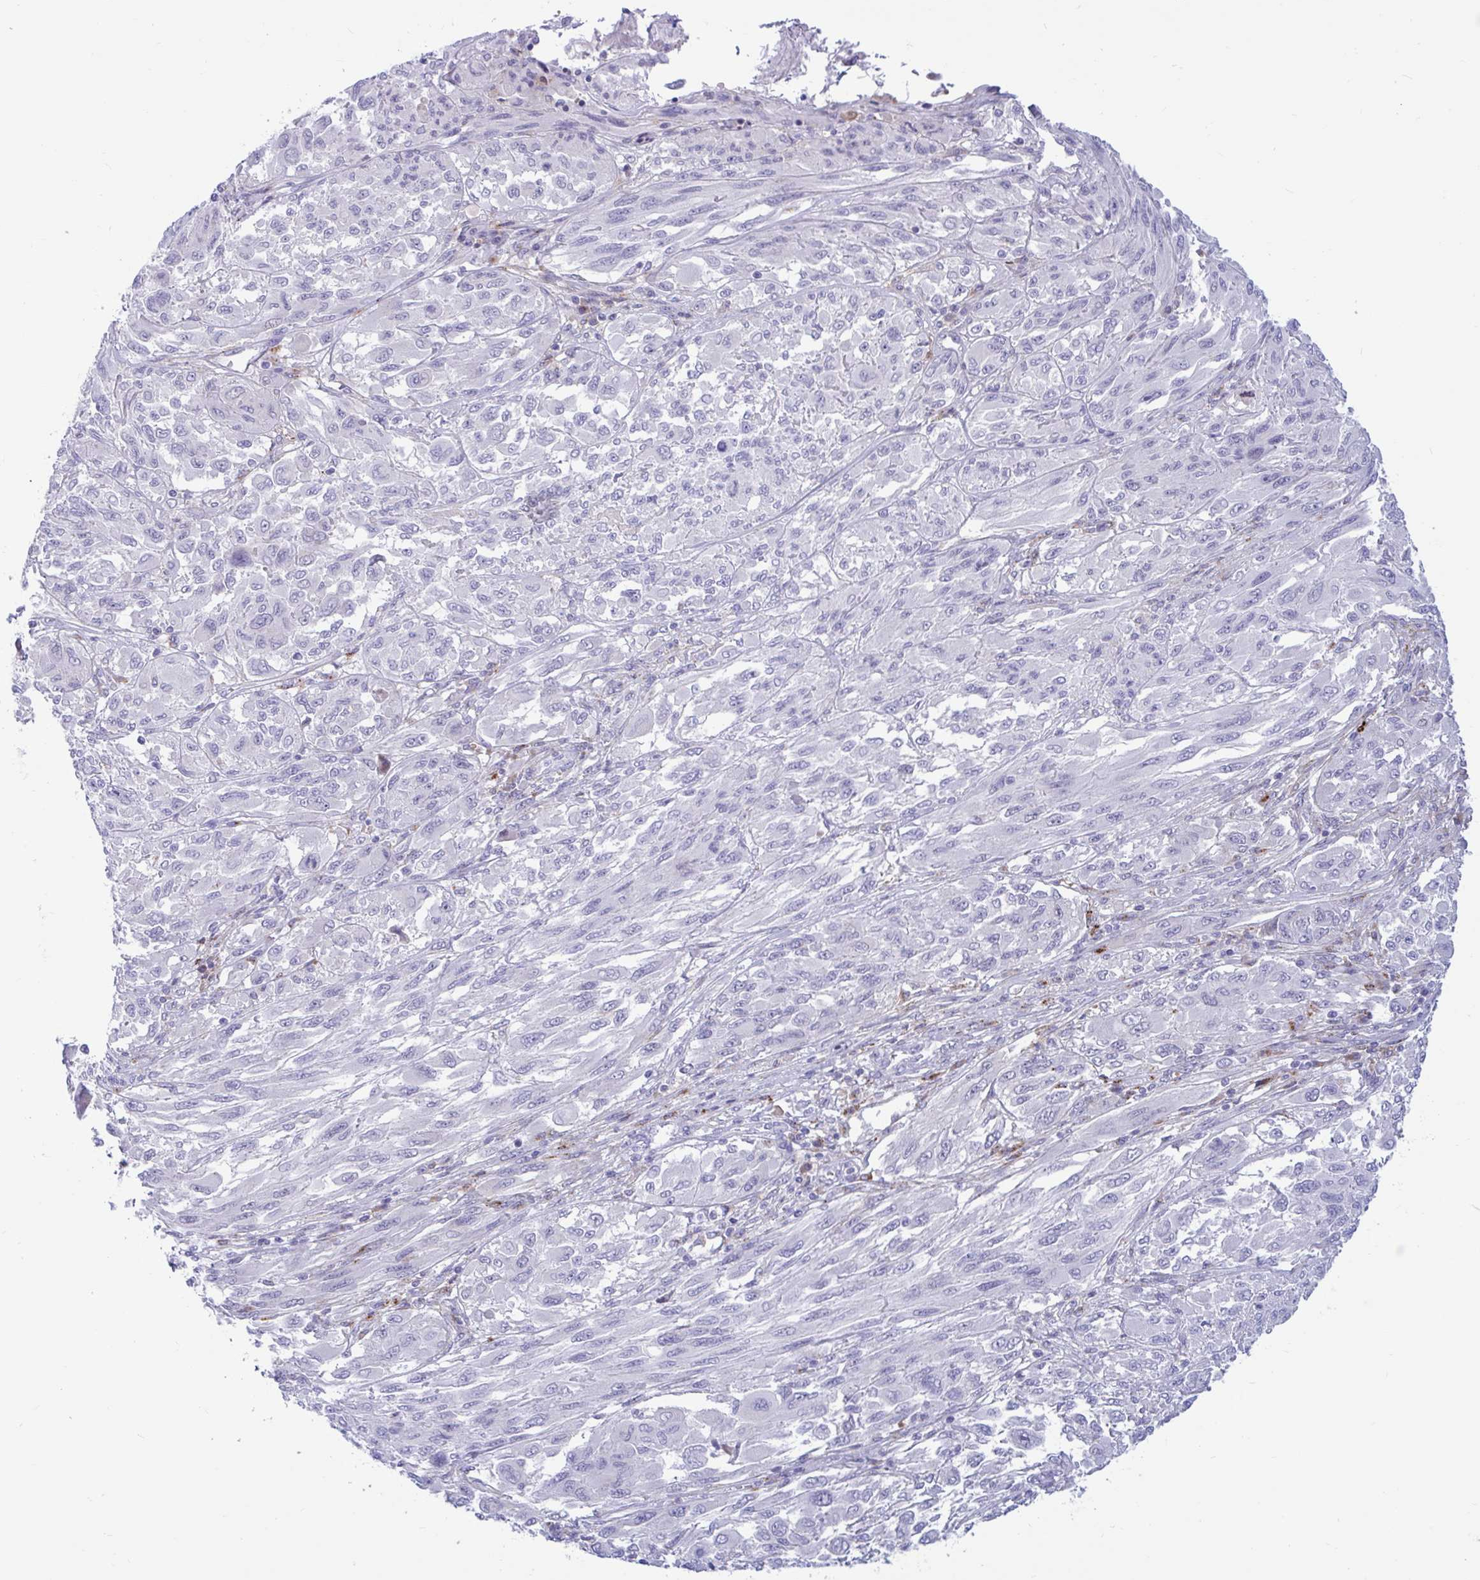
{"staining": {"intensity": "negative", "quantity": "none", "location": "none"}, "tissue": "melanoma", "cell_type": "Tumor cells", "image_type": "cancer", "snomed": [{"axis": "morphology", "description": "Malignant melanoma, NOS"}, {"axis": "topography", "description": "Skin"}], "caption": "This is an IHC photomicrograph of human malignant melanoma. There is no staining in tumor cells.", "gene": "FAM219B", "patient": {"sex": "female", "age": 91}}